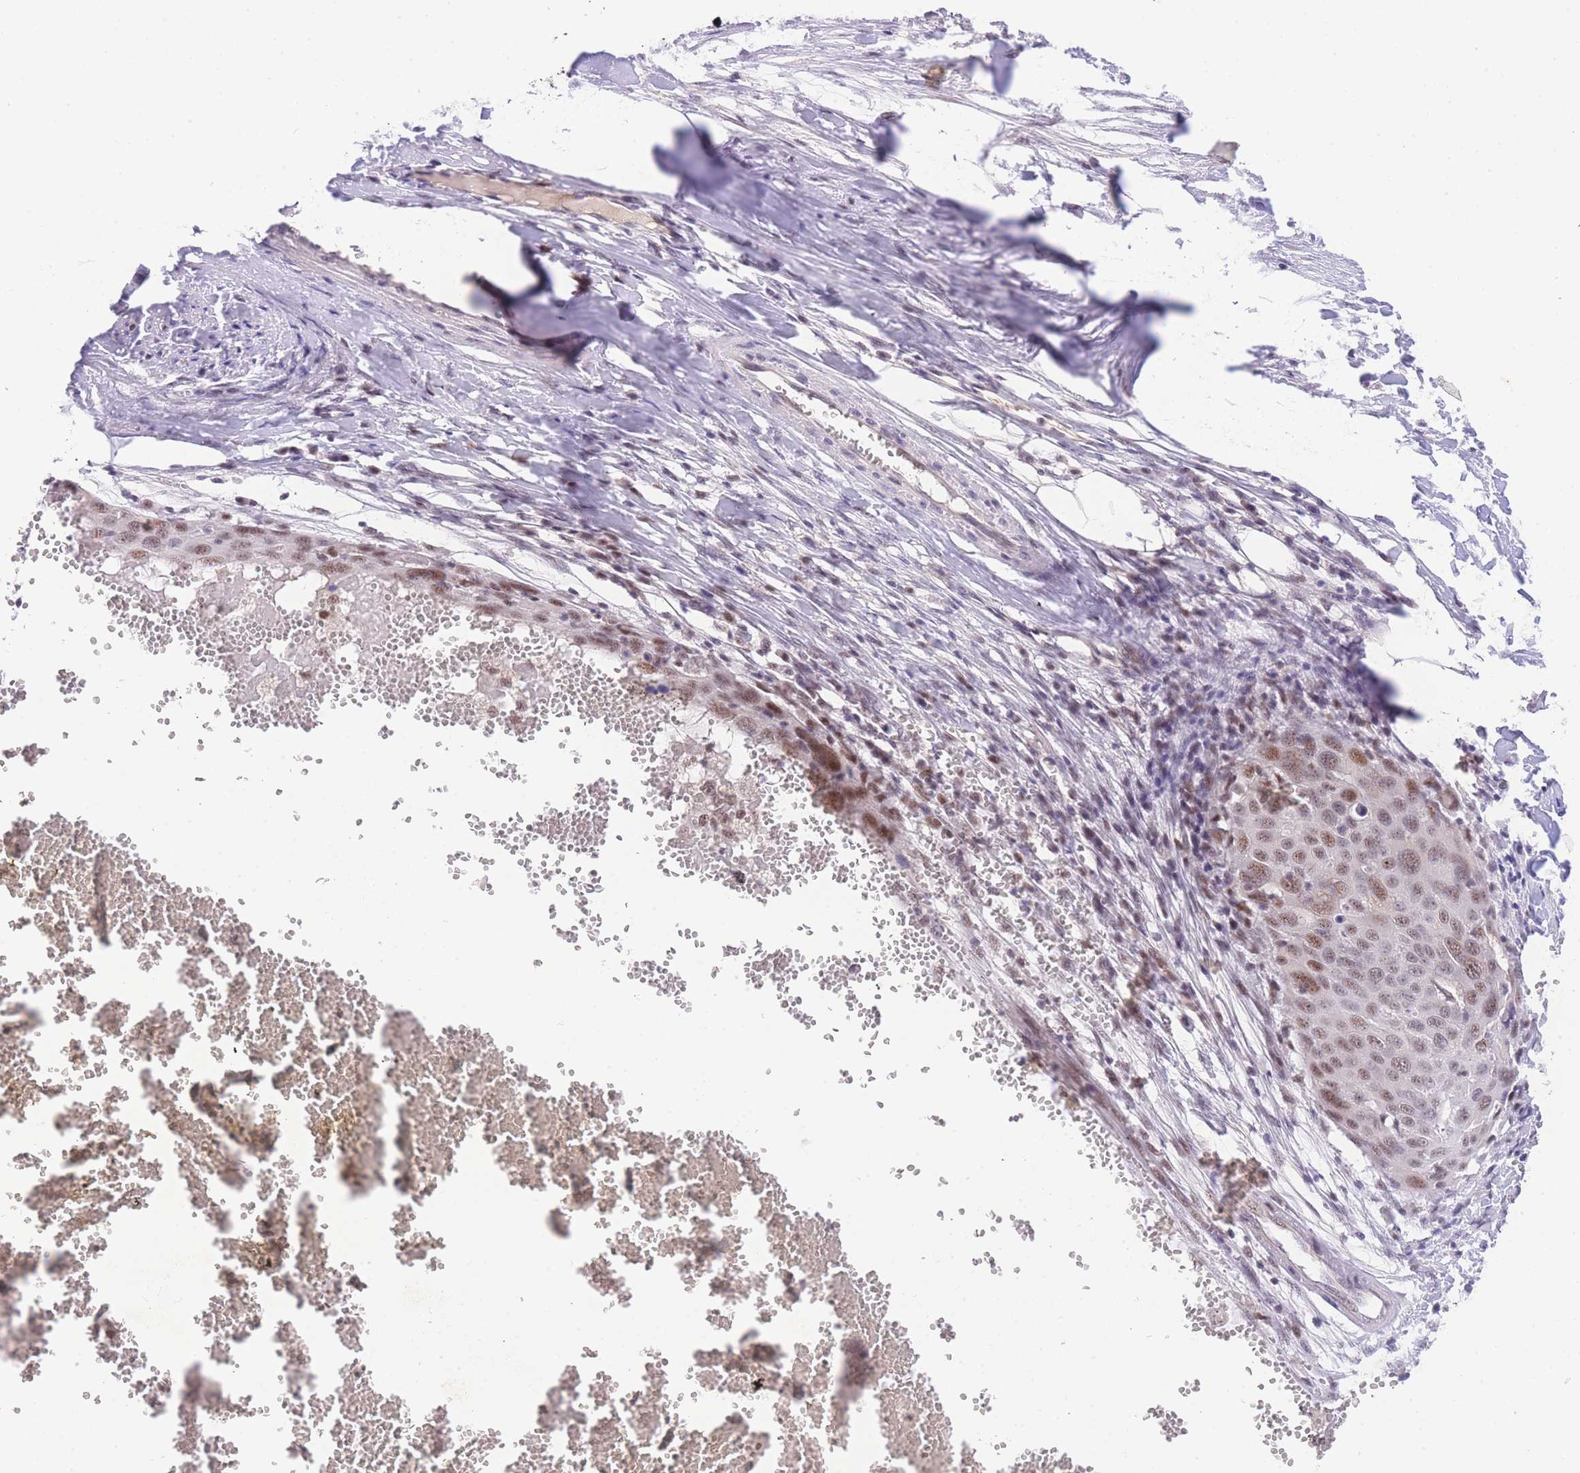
{"staining": {"intensity": "moderate", "quantity": ">75%", "location": "nuclear"}, "tissue": "skin cancer", "cell_type": "Tumor cells", "image_type": "cancer", "snomed": [{"axis": "morphology", "description": "Squamous cell carcinoma, NOS"}, {"axis": "topography", "description": "Skin"}], "caption": "Immunohistochemical staining of skin squamous cell carcinoma exhibits moderate nuclear protein staining in about >75% of tumor cells.", "gene": "SLC35F2", "patient": {"sex": "male", "age": 71}}